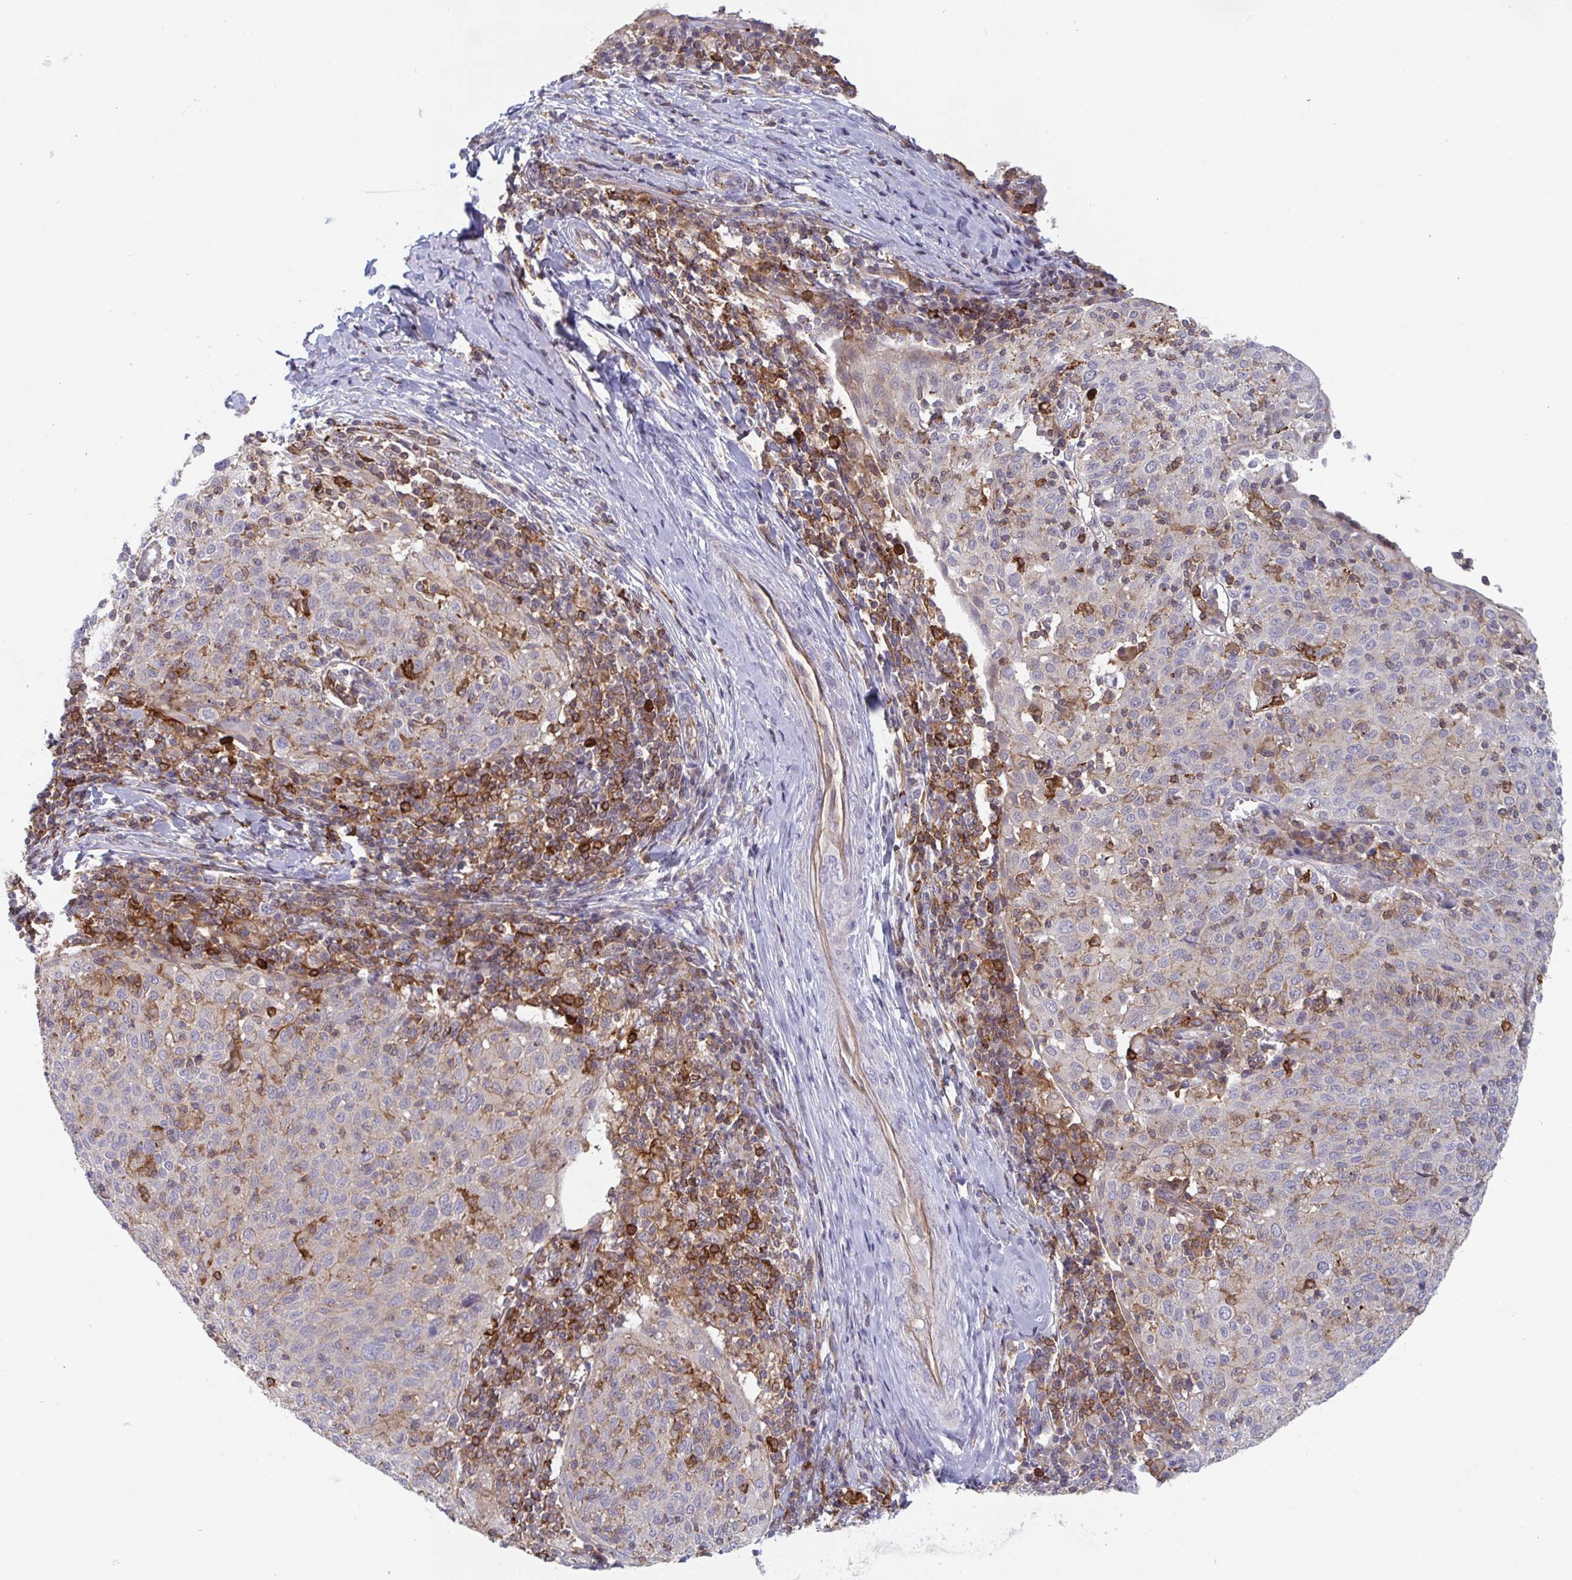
{"staining": {"intensity": "negative", "quantity": "none", "location": "none"}, "tissue": "cervical cancer", "cell_type": "Tumor cells", "image_type": "cancer", "snomed": [{"axis": "morphology", "description": "Squamous cell carcinoma, NOS"}, {"axis": "topography", "description": "Cervix"}], "caption": "This is a image of immunohistochemistry staining of cervical squamous cell carcinoma, which shows no expression in tumor cells. (Brightfield microscopy of DAB immunohistochemistry (IHC) at high magnification).", "gene": "DISP2", "patient": {"sex": "female", "age": 52}}